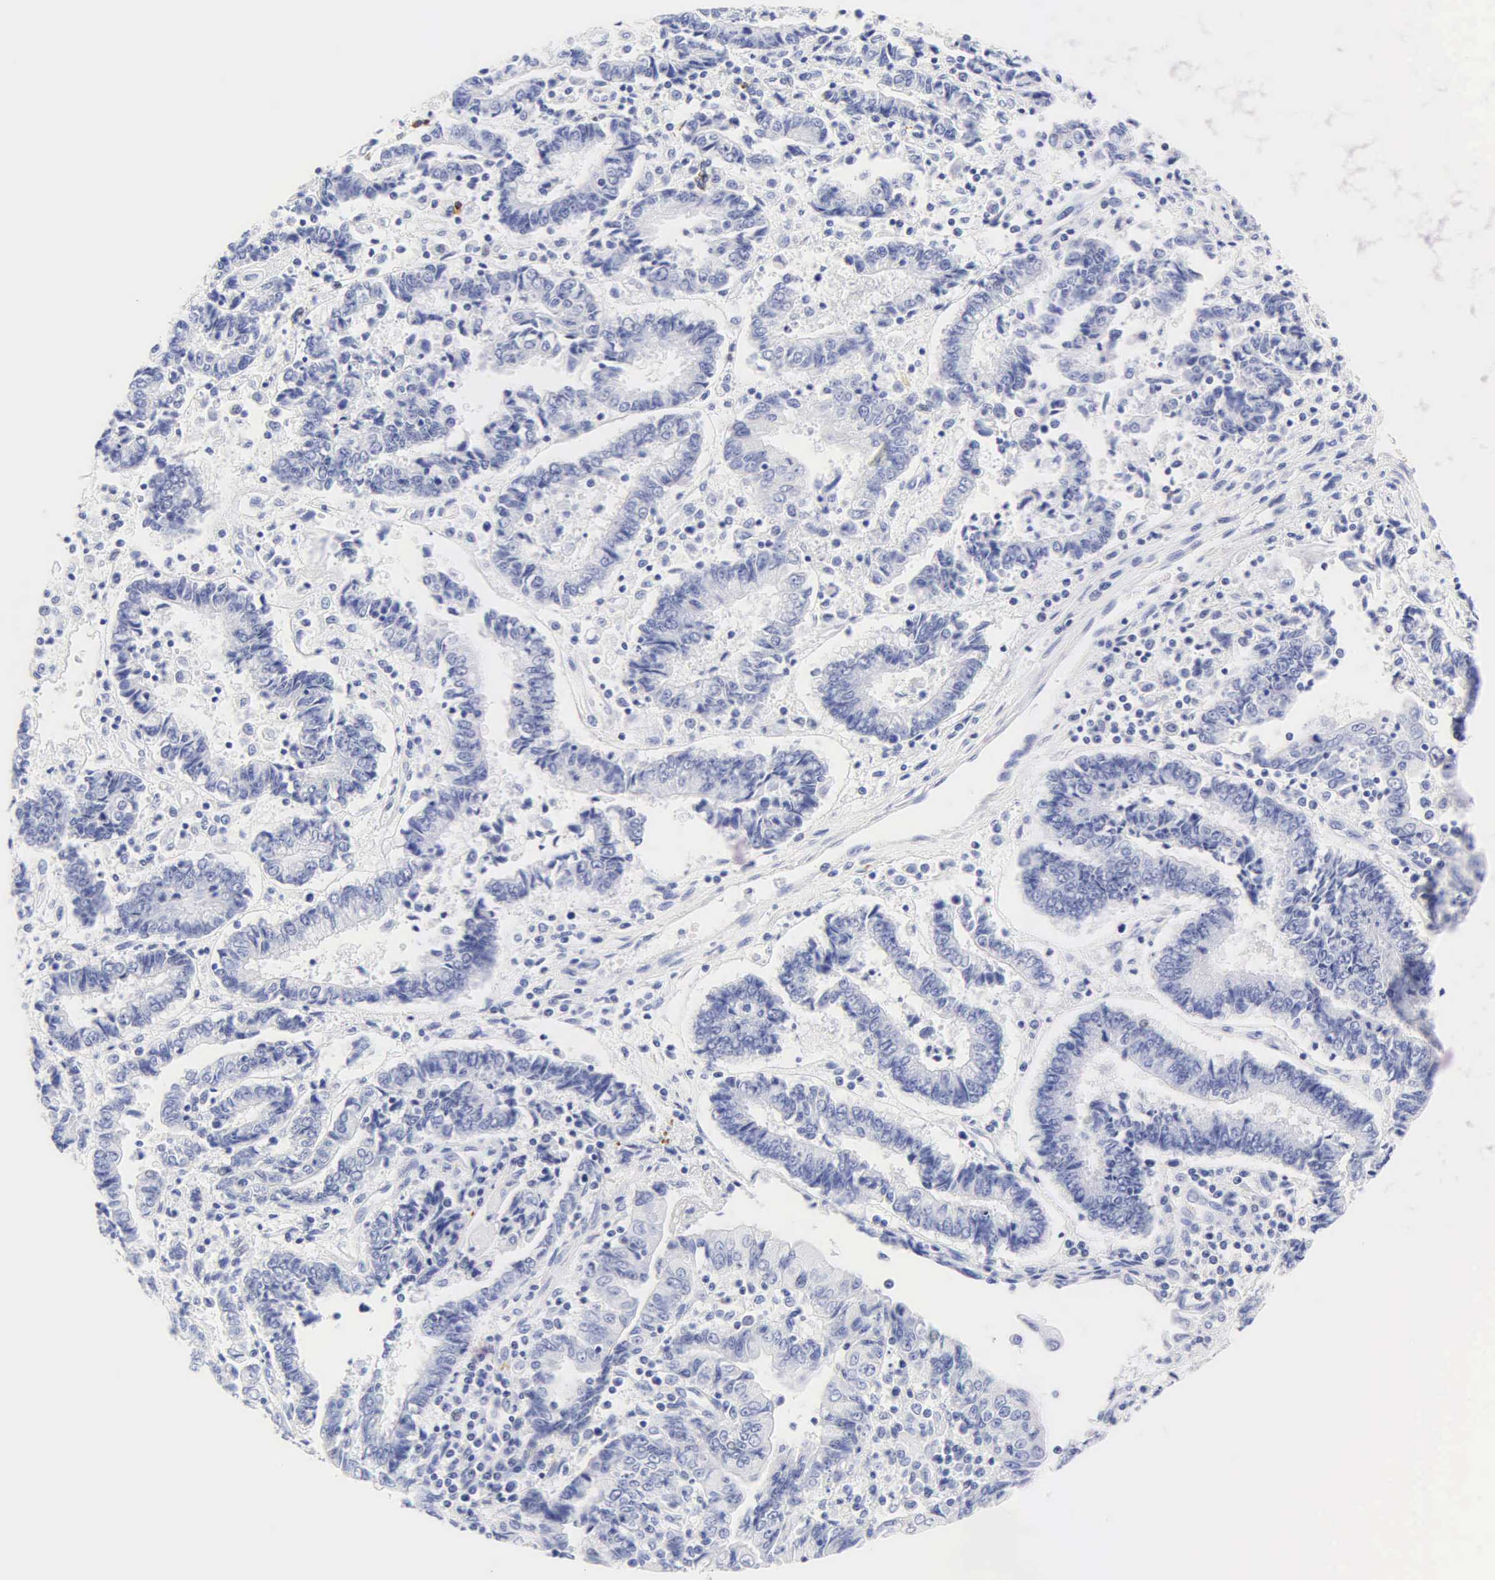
{"staining": {"intensity": "negative", "quantity": "none", "location": "none"}, "tissue": "endometrial cancer", "cell_type": "Tumor cells", "image_type": "cancer", "snomed": [{"axis": "morphology", "description": "Adenocarcinoma, NOS"}, {"axis": "topography", "description": "Endometrium"}], "caption": "The IHC histopathology image has no significant staining in tumor cells of endometrial cancer tissue.", "gene": "DES", "patient": {"sex": "female", "age": 75}}